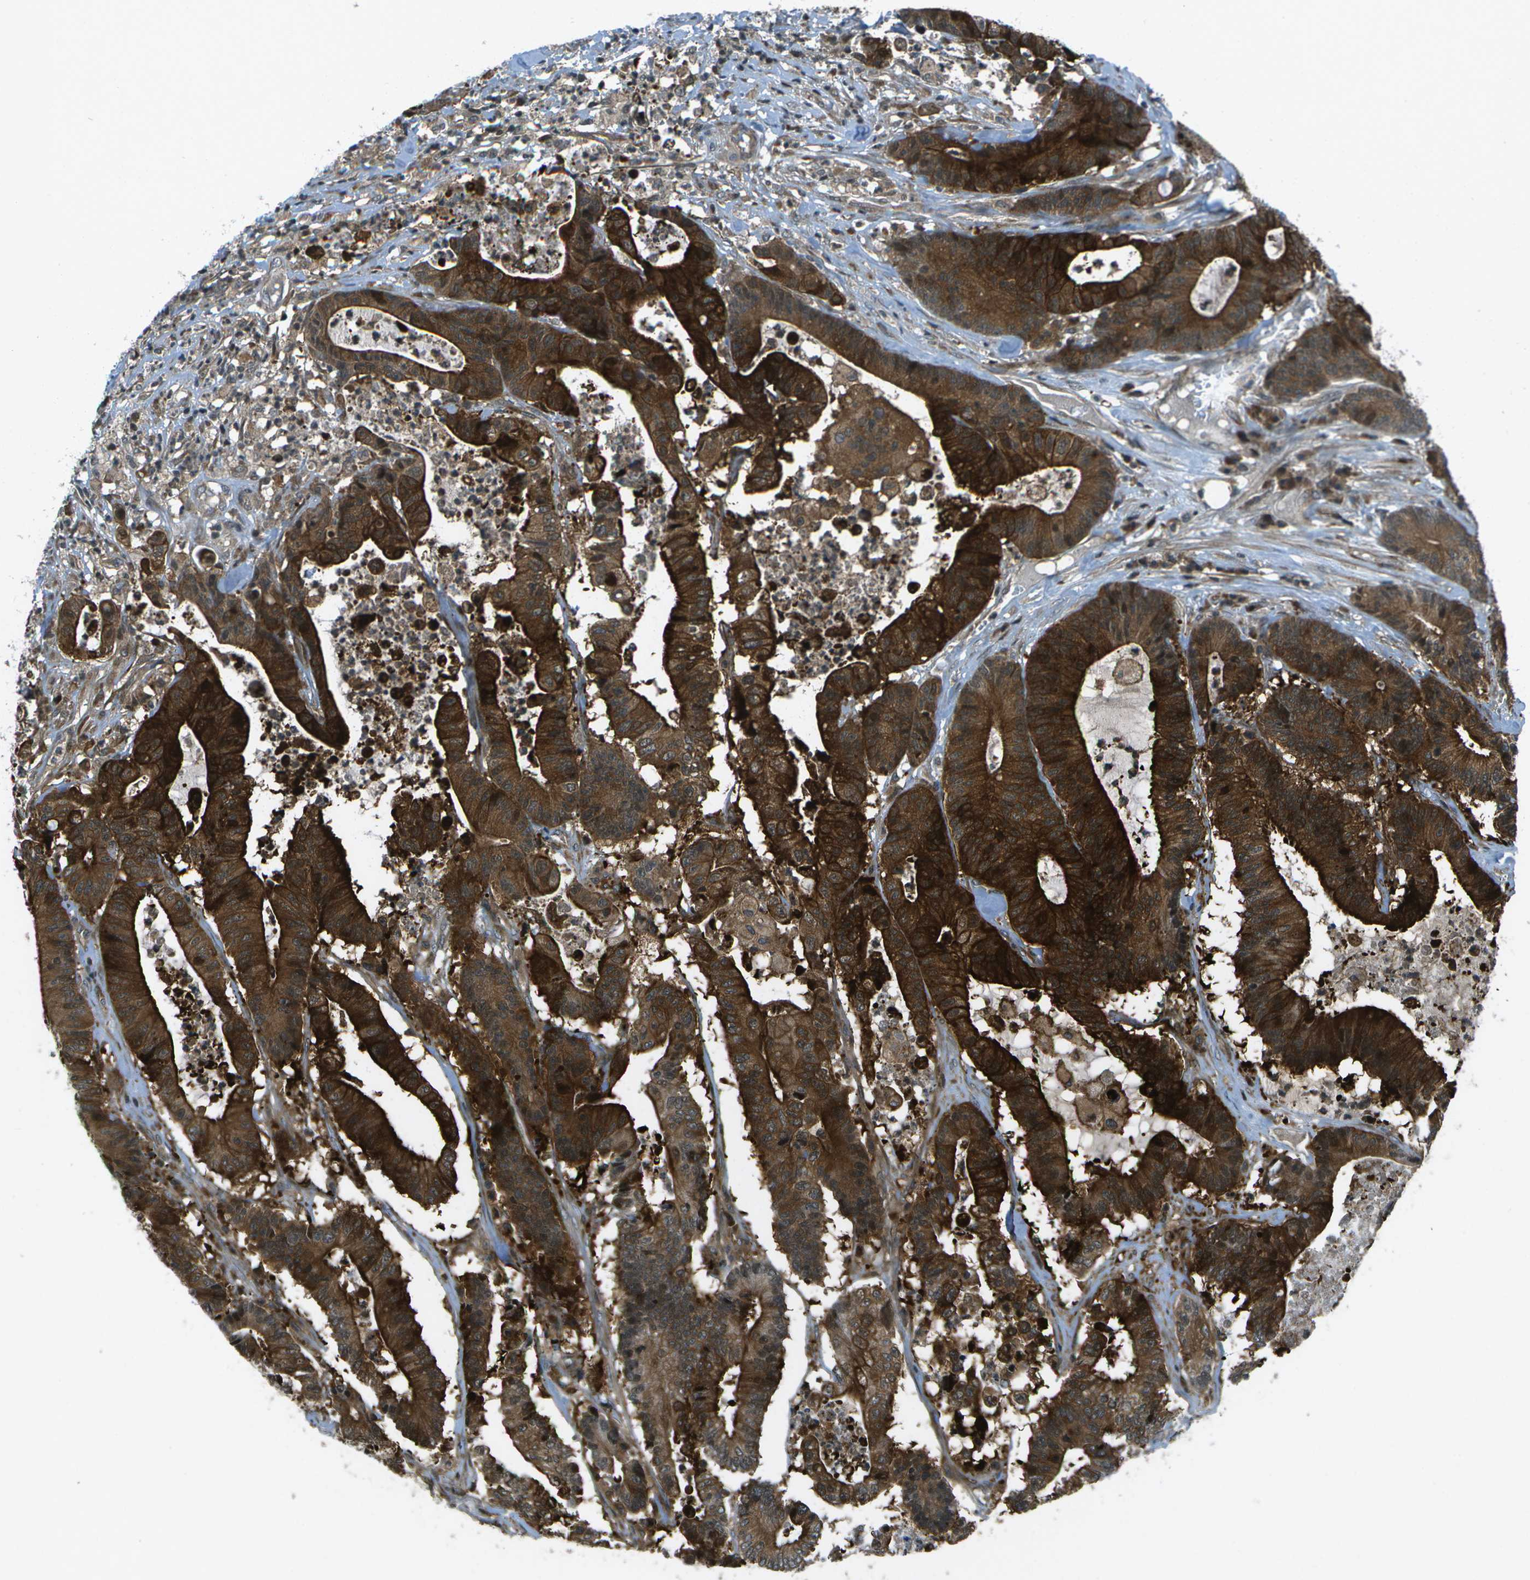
{"staining": {"intensity": "strong", "quantity": ">75%", "location": "cytoplasmic/membranous"}, "tissue": "colorectal cancer", "cell_type": "Tumor cells", "image_type": "cancer", "snomed": [{"axis": "morphology", "description": "Adenocarcinoma, NOS"}, {"axis": "topography", "description": "Colon"}], "caption": "This is a micrograph of IHC staining of colorectal cancer (adenocarcinoma), which shows strong positivity in the cytoplasmic/membranous of tumor cells.", "gene": "TMEM19", "patient": {"sex": "female", "age": 84}}